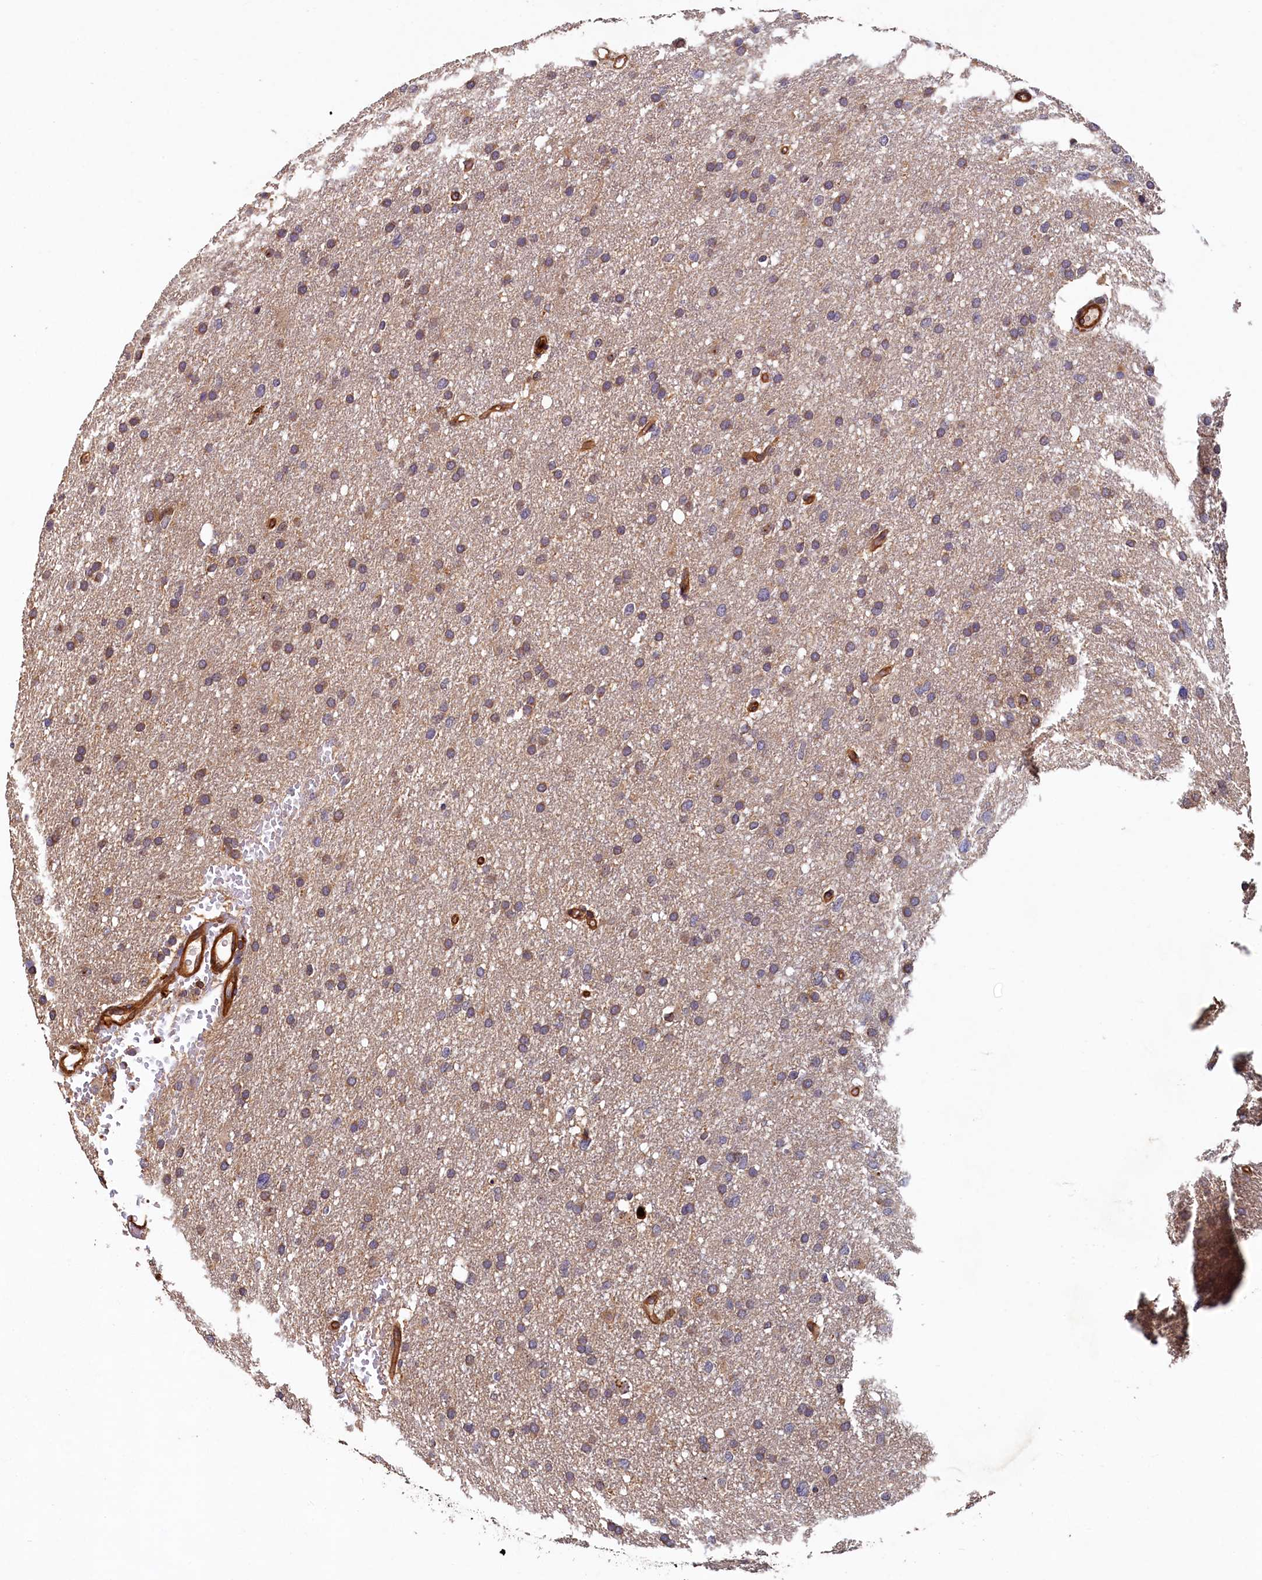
{"staining": {"intensity": "moderate", "quantity": "25%-75%", "location": "cytoplasmic/membranous"}, "tissue": "glioma", "cell_type": "Tumor cells", "image_type": "cancer", "snomed": [{"axis": "morphology", "description": "Glioma, malignant, High grade"}, {"axis": "topography", "description": "Cerebral cortex"}], "caption": "Protein expression analysis of human high-grade glioma (malignant) reveals moderate cytoplasmic/membranous staining in approximately 25%-75% of tumor cells.", "gene": "CCDC102B", "patient": {"sex": "female", "age": 36}}